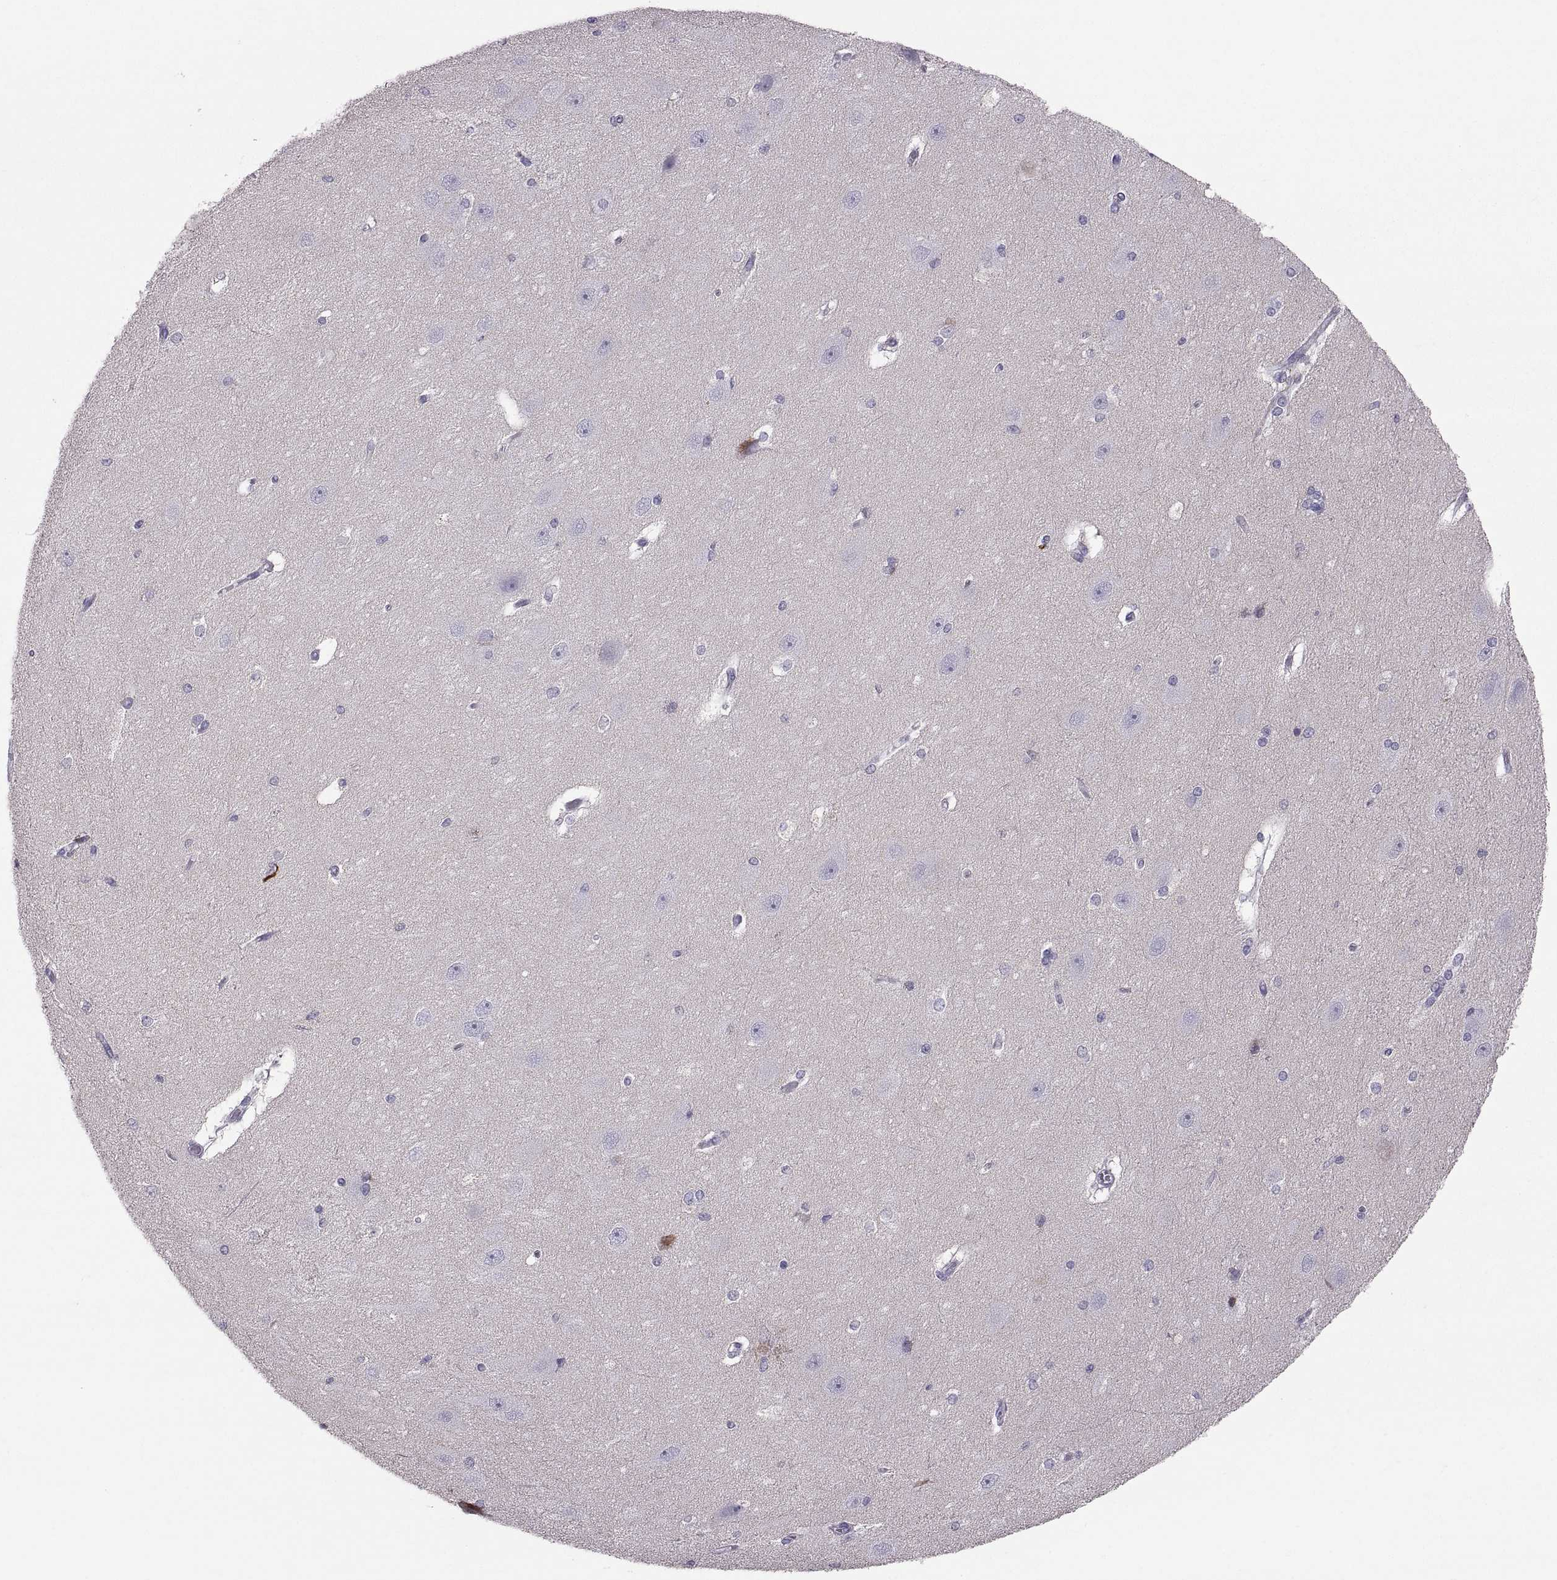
{"staining": {"intensity": "negative", "quantity": "none", "location": "none"}, "tissue": "hippocampus", "cell_type": "Glial cells", "image_type": "normal", "snomed": [{"axis": "morphology", "description": "Normal tissue, NOS"}, {"axis": "topography", "description": "Cerebral cortex"}, {"axis": "topography", "description": "Hippocampus"}], "caption": "DAB (3,3'-diaminobenzidine) immunohistochemical staining of normal human hippocampus exhibits no significant expression in glial cells. (Brightfield microscopy of DAB immunohistochemistry at high magnification).", "gene": "PTN", "patient": {"sex": "female", "age": 19}}